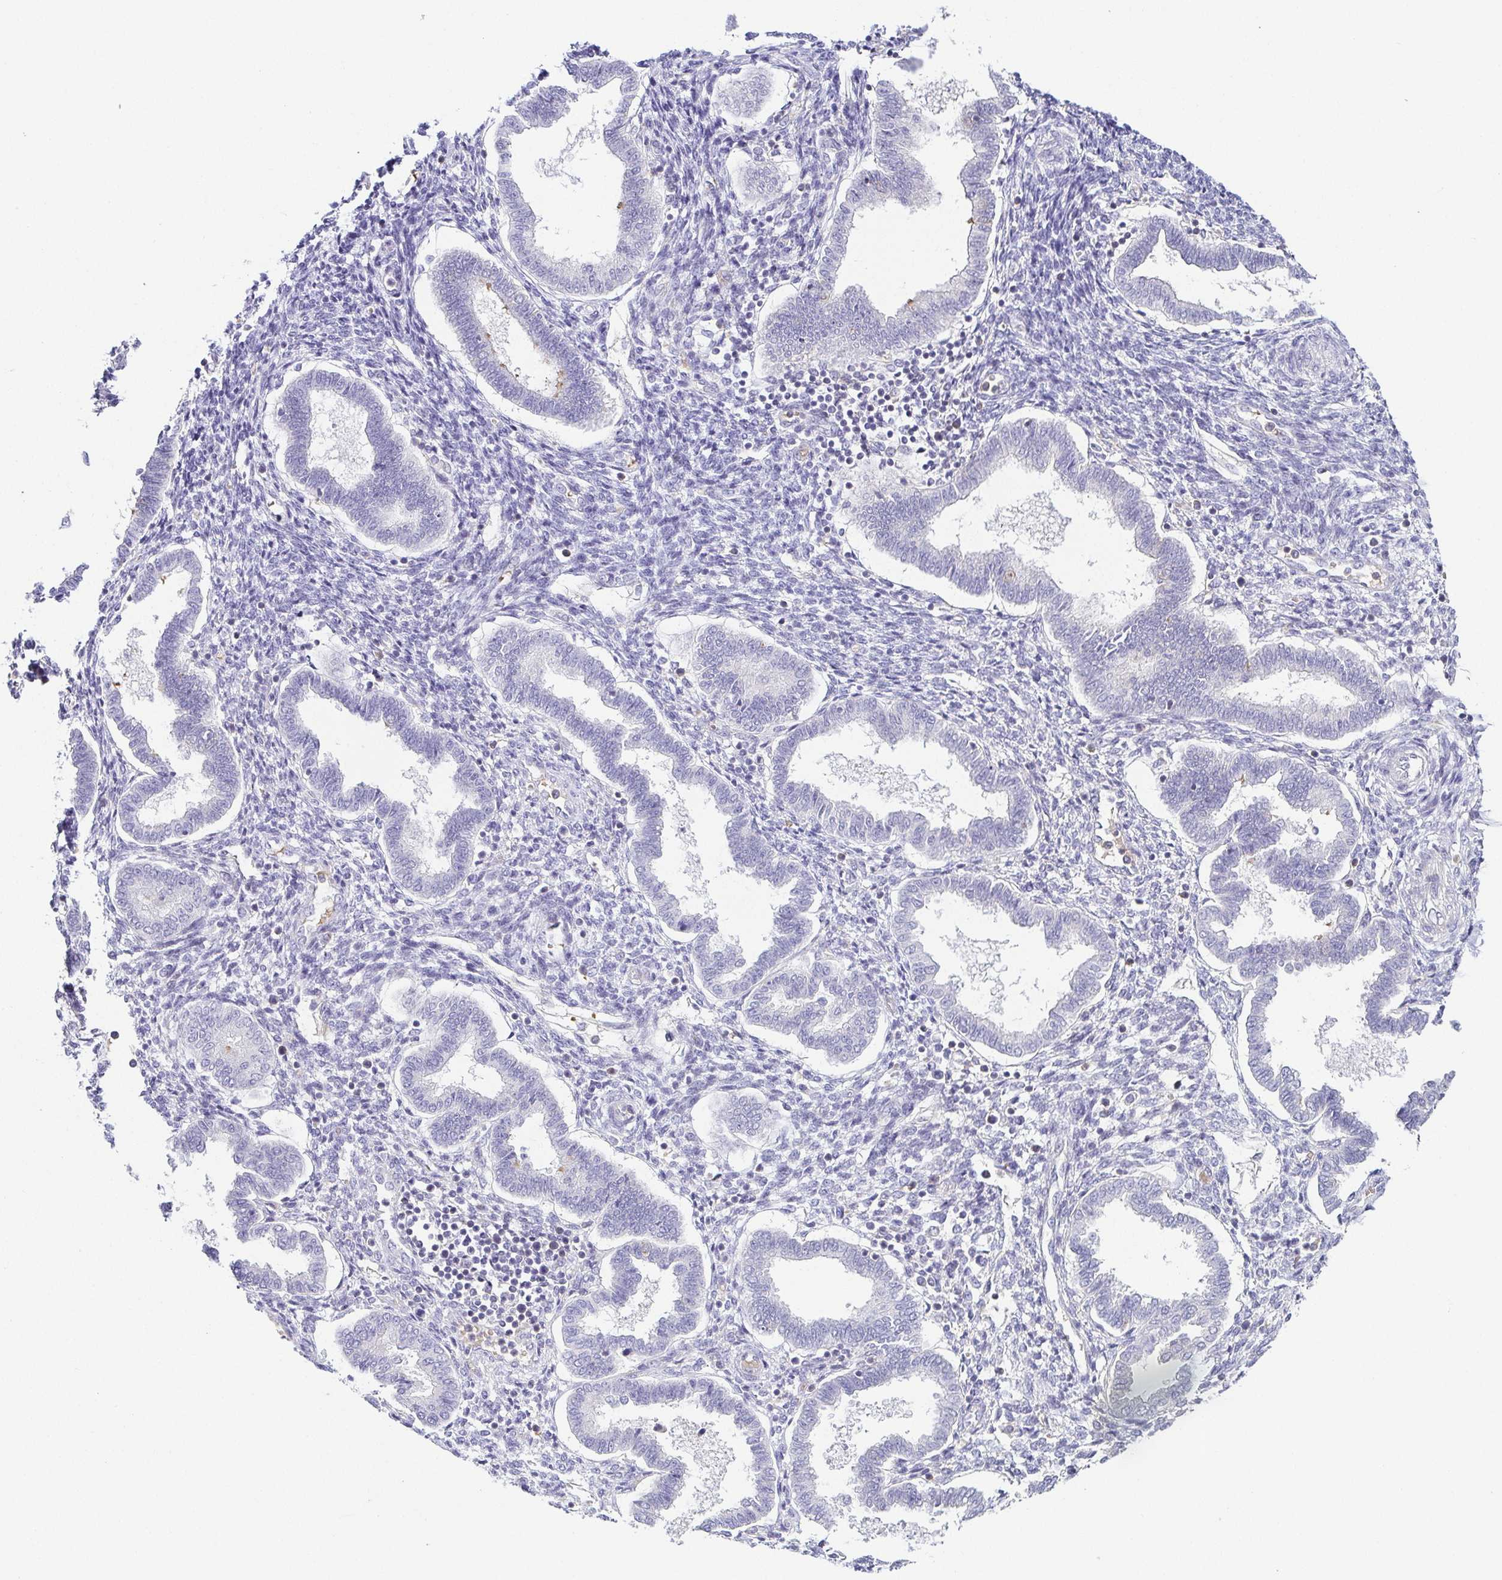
{"staining": {"intensity": "negative", "quantity": "none", "location": "none"}, "tissue": "endometrium", "cell_type": "Cells in endometrial stroma", "image_type": "normal", "snomed": [{"axis": "morphology", "description": "Normal tissue, NOS"}, {"axis": "topography", "description": "Endometrium"}], "caption": "IHC micrograph of unremarkable endometrium: human endometrium stained with DAB exhibits no significant protein expression in cells in endometrial stroma.", "gene": "FAM162B", "patient": {"sex": "female", "age": 24}}